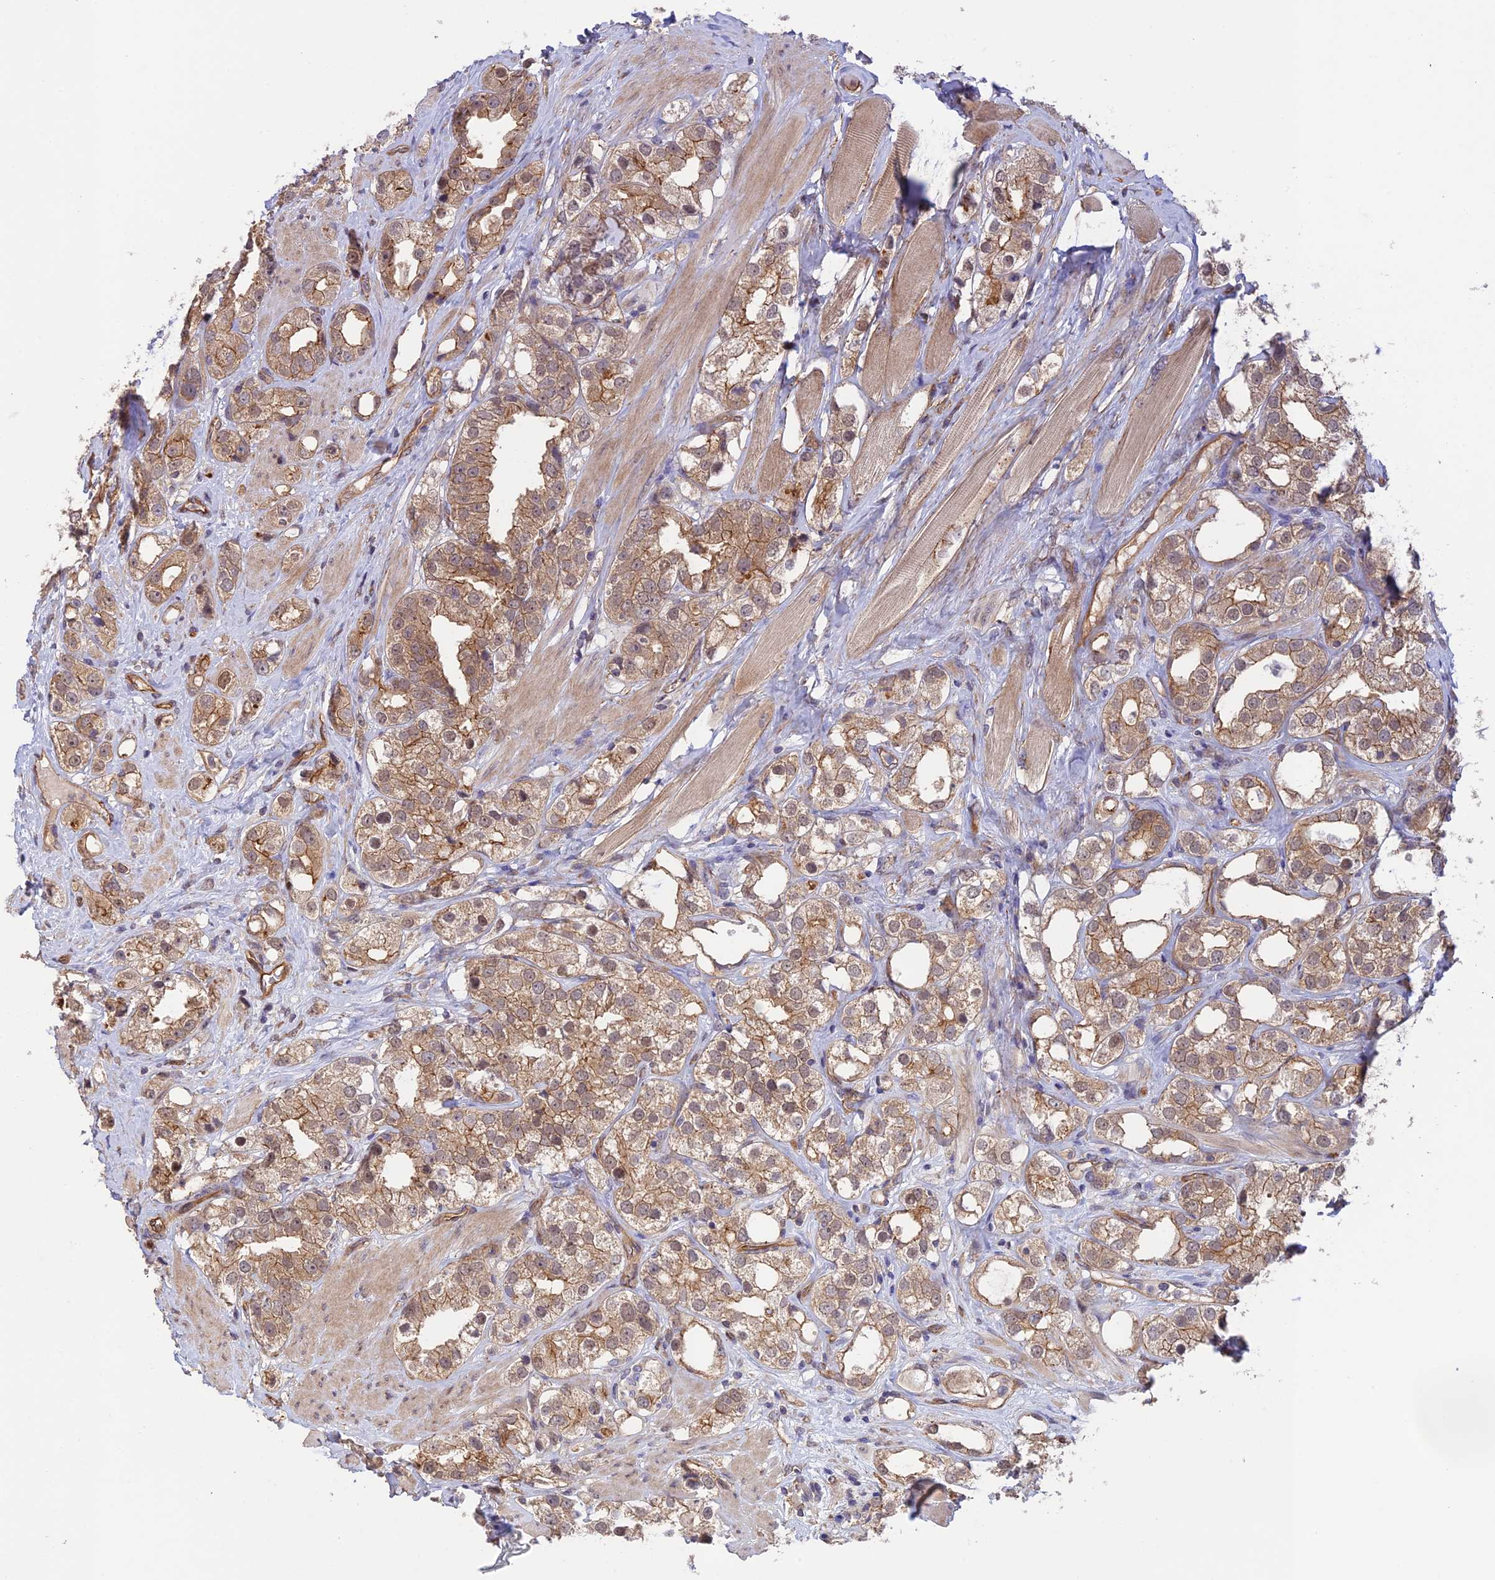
{"staining": {"intensity": "moderate", "quantity": ">75%", "location": "cytoplasmic/membranous"}, "tissue": "prostate cancer", "cell_type": "Tumor cells", "image_type": "cancer", "snomed": [{"axis": "morphology", "description": "Adenocarcinoma, NOS"}, {"axis": "topography", "description": "Prostate"}], "caption": "Immunohistochemistry (IHC) image of neoplastic tissue: prostate cancer stained using IHC displays medium levels of moderate protein expression localized specifically in the cytoplasmic/membranous of tumor cells, appearing as a cytoplasmic/membranous brown color.", "gene": "HOMER2", "patient": {"sex": "male", "age": 79}}